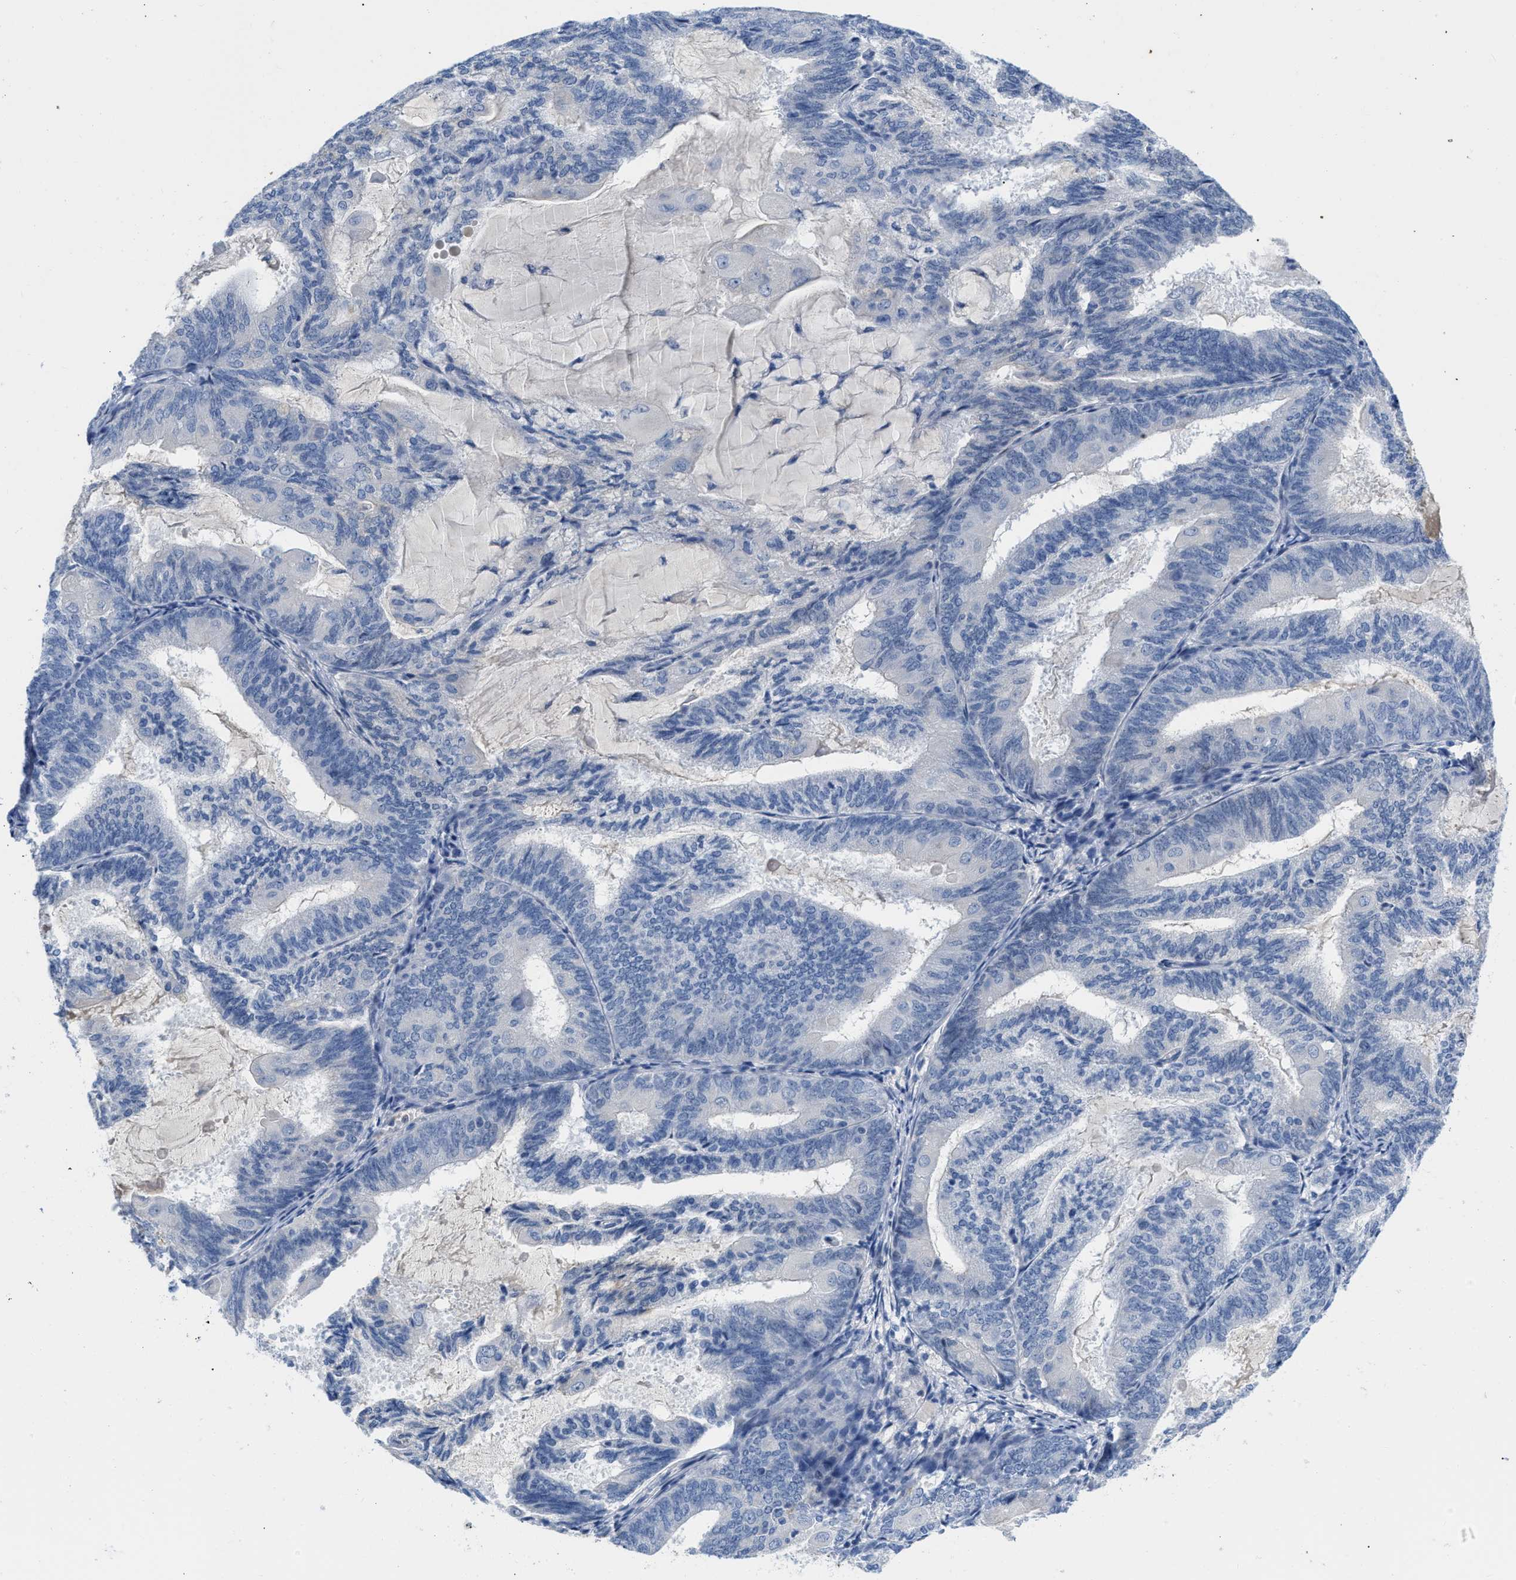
{"staining": {"intensity": "negative", "quantity": "none", "location": "none"}, "tissue": "endometrial cancer", "cell_type": "Tumor cells", "image_type": "cancer", "snomed": [{"axis": "morphology", "description": "Adenocarcinoma, NOS"}, {"axis": "topography", "description": "Endometrium"}], "caption": "The immunohistochemistry (IHC) image has no significant staining in tumor cells of adenocarcinoma (endometrial) tissue.", "gene": "NFIX", "patient": {"sex": "female", "age": 81}}